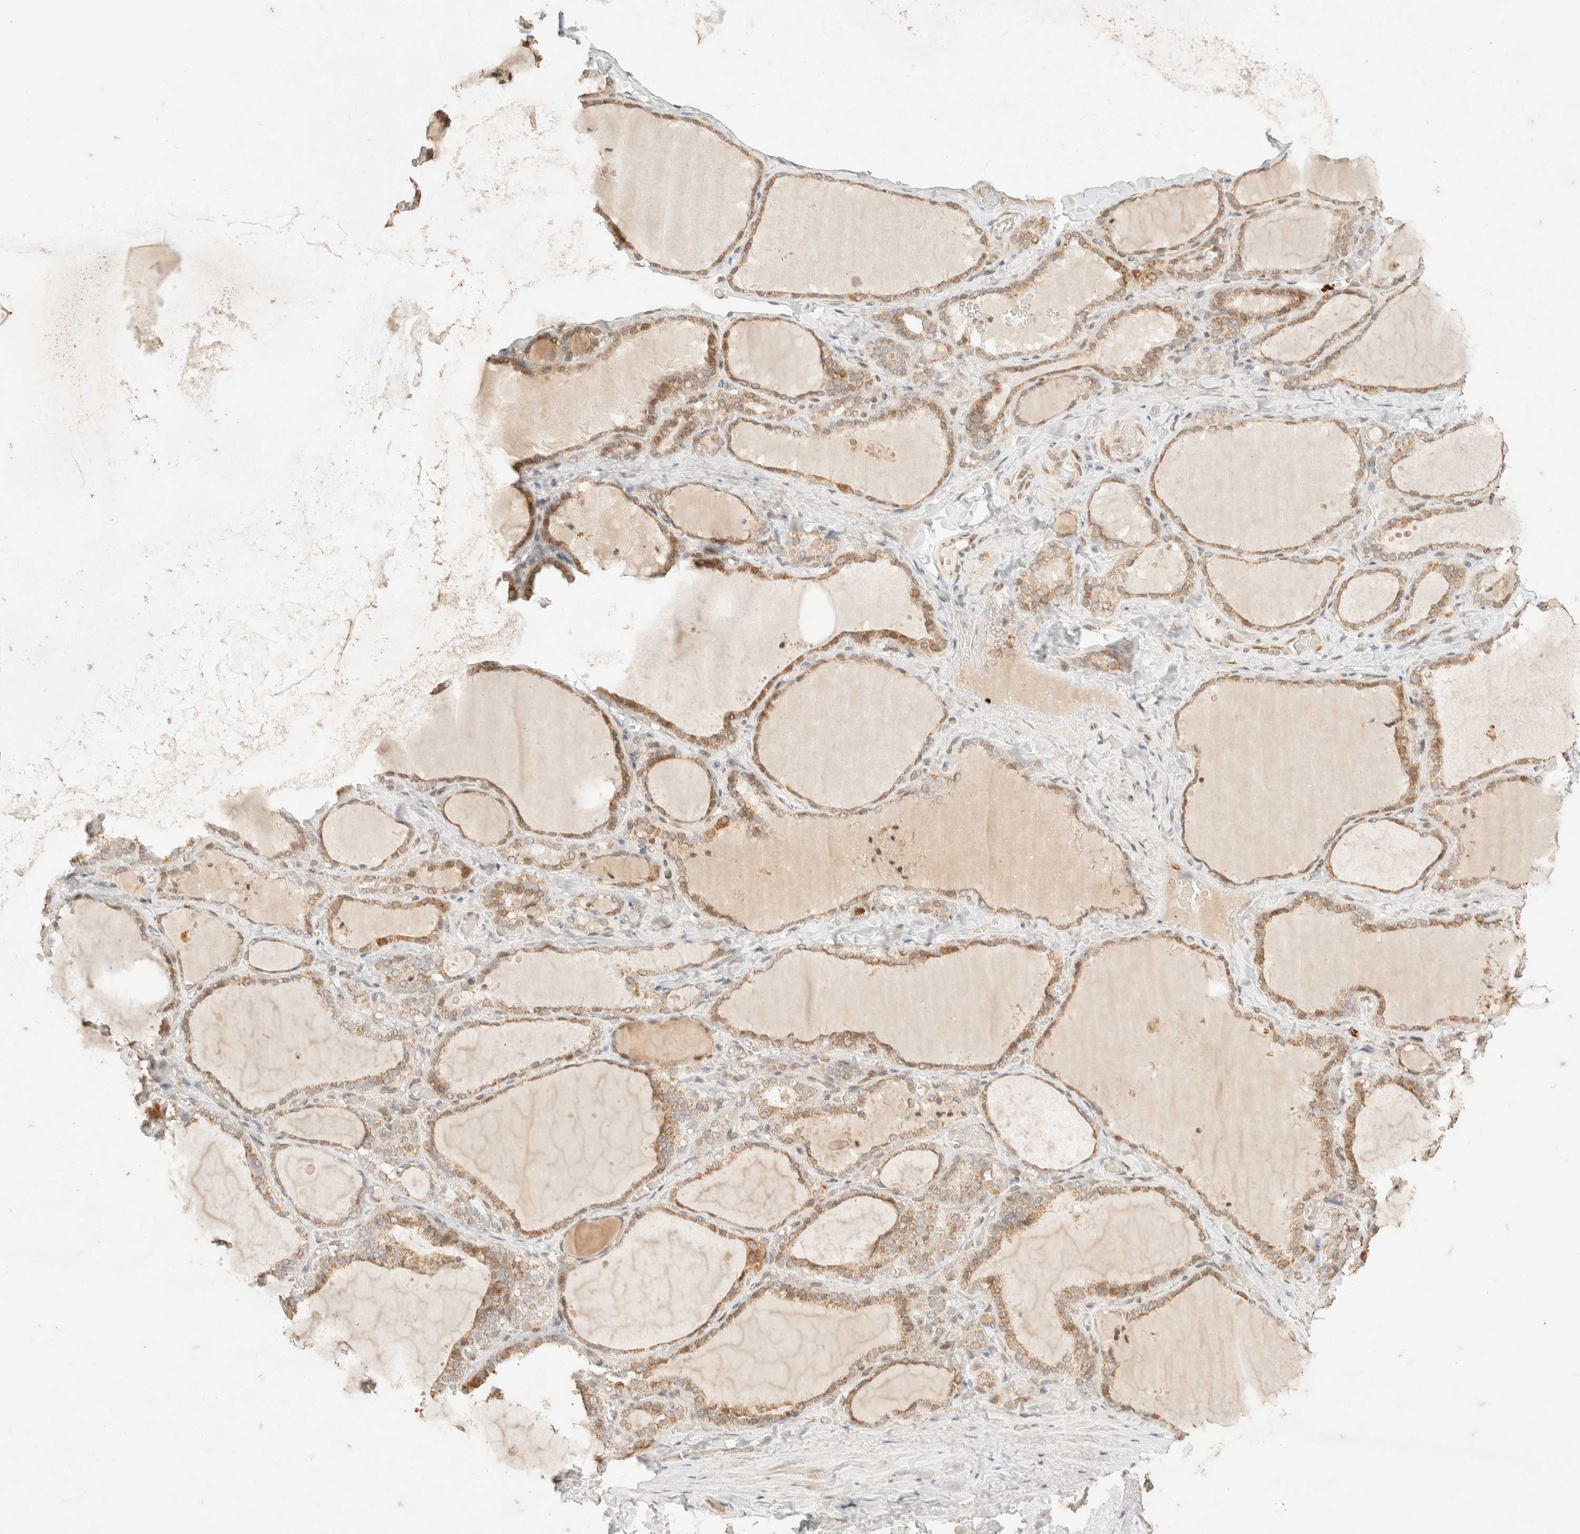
{"staining": {"intensity": "moderate", "quantity": ">75%", "location": "cytoplasmic/membranous"}, "tissue": "thyroid gland", "cell_type": "Glandular cells", "image_type": "normal", "snomed": [{"axis": "morphology", "description": "Normal tissue, NOS"}, {"axis": "topography", "description": "Thyroid gland"}], "caption": "Protein staining displays moderate cytoplasmic/membranous expression in about >75% of glandular cells in unremarkable thyroid gland.", "gene": "TACO1", "patient": {"sex": "female", "age": 22}}